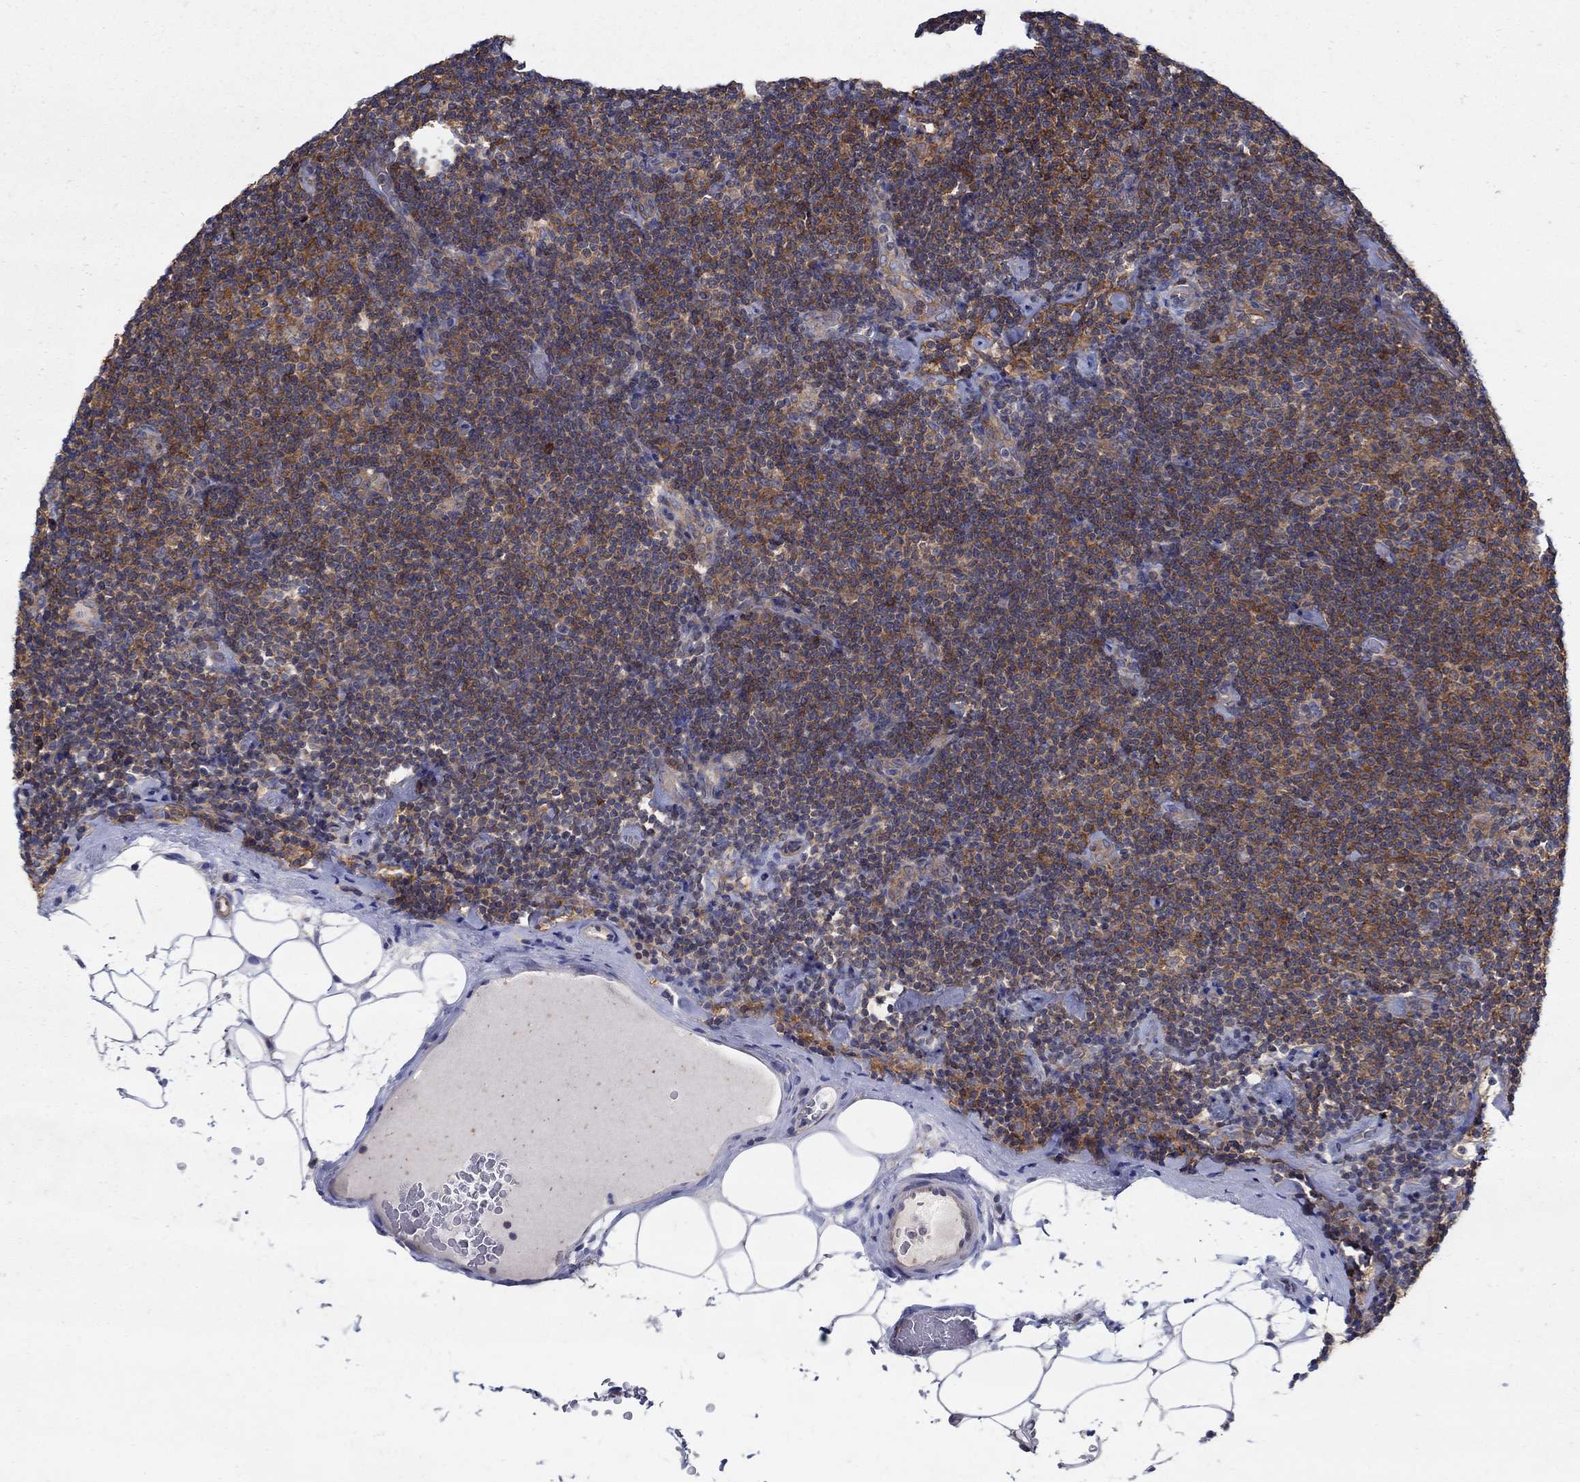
{"staining": {"intensity": "moderate", "quantity": ">75%", "location": "cytoplasmic/membranous"}, "tissue": "lymphoma", "cell_type": "Tumor cells", "image_type": "cancer", "snomed": [{"axis": "morphology", "description": "Malignant lymphoma, non-Hodgkin's type, Low grade"}, {"axis": "topography", "description": "Lymph node"}], "caption": "The micrograph exhibits staining of lymphoma, revealing moderate cytoplasmic/membranous protein expression (brown color) within tumor cells.", "gene": "MTHFR", "patient": {"sex": "male", "age": 81}}